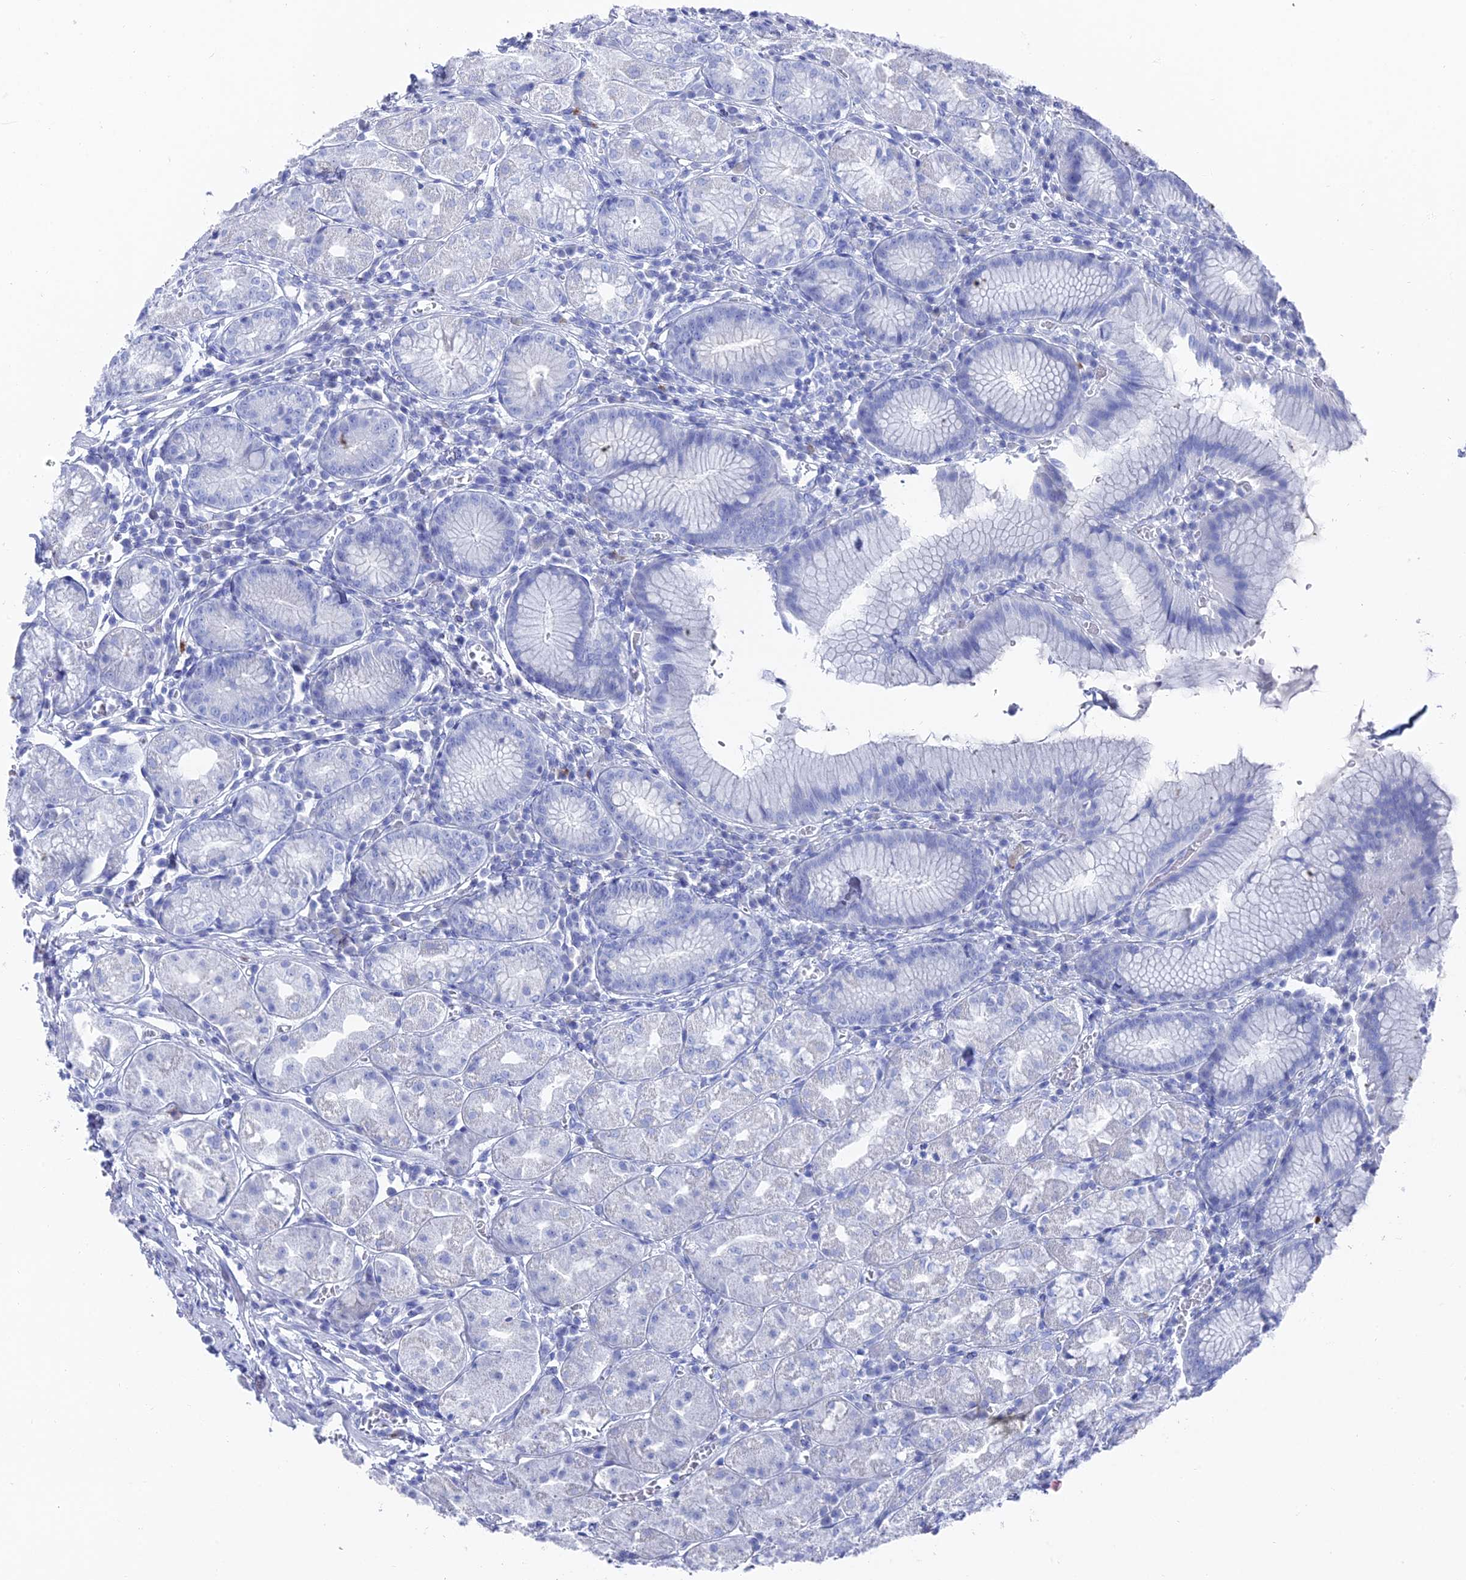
{"staining": {"intensity": "negative", "quantity": "none", "location": "none"}, "tissue": "stomach", "cell_type": "Glandular cells", "image_type": "normal", "snomed": [{"axis": "morphology", "description": "Normal tissue, NOS"}, {"axis": "topography", "description": "Stomach"}], "caption": "Photomicrograph shows no significant protein staining in glandular cells of normal stomach.", "gene": "ENPP3", "patient": {"sex": "male", "age": 55}}